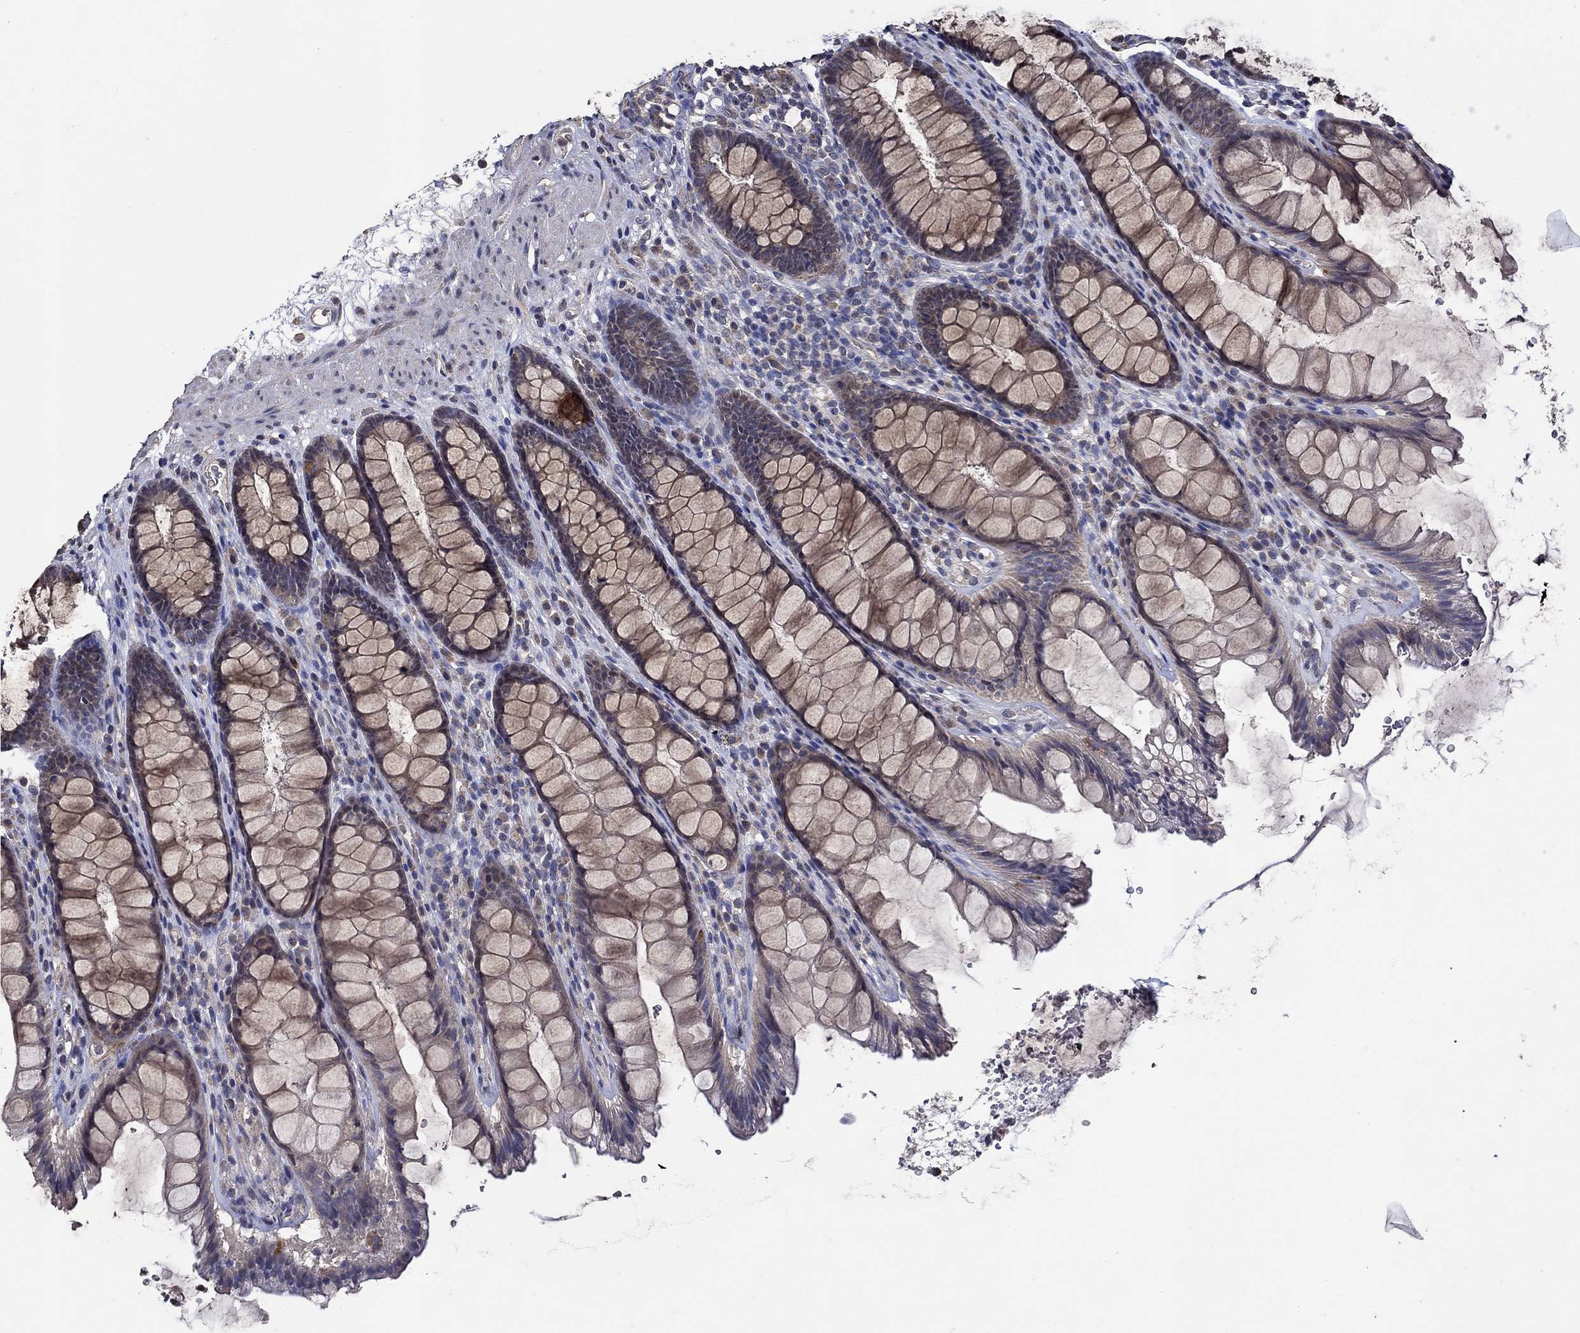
{"staining": {"intensity": "moderate", "quantity": "25%-75%", "location": "cytoplasmic/membranous"}, "tissue": "rectum", "cell_type": "Glandular cells", "image_type": "normal", "snomed": [{"axis": "morphology", "description": "Normal tissue, NOS"}, {"axis": "topography", "description": "Rectum"}], "caption": "A high-resolution photomicrograph shows IHC staining of benign rectum, which reveals moderate cytoplasmic/membranous staining in about 25%-75% of glandular cells. The staining was performed using DAB, with brown indicating positive protein expression. Nuclei are stained blue with hematoxylin.", "gene": "HAP1", "patient": {"sex": "male", "age": 72}}